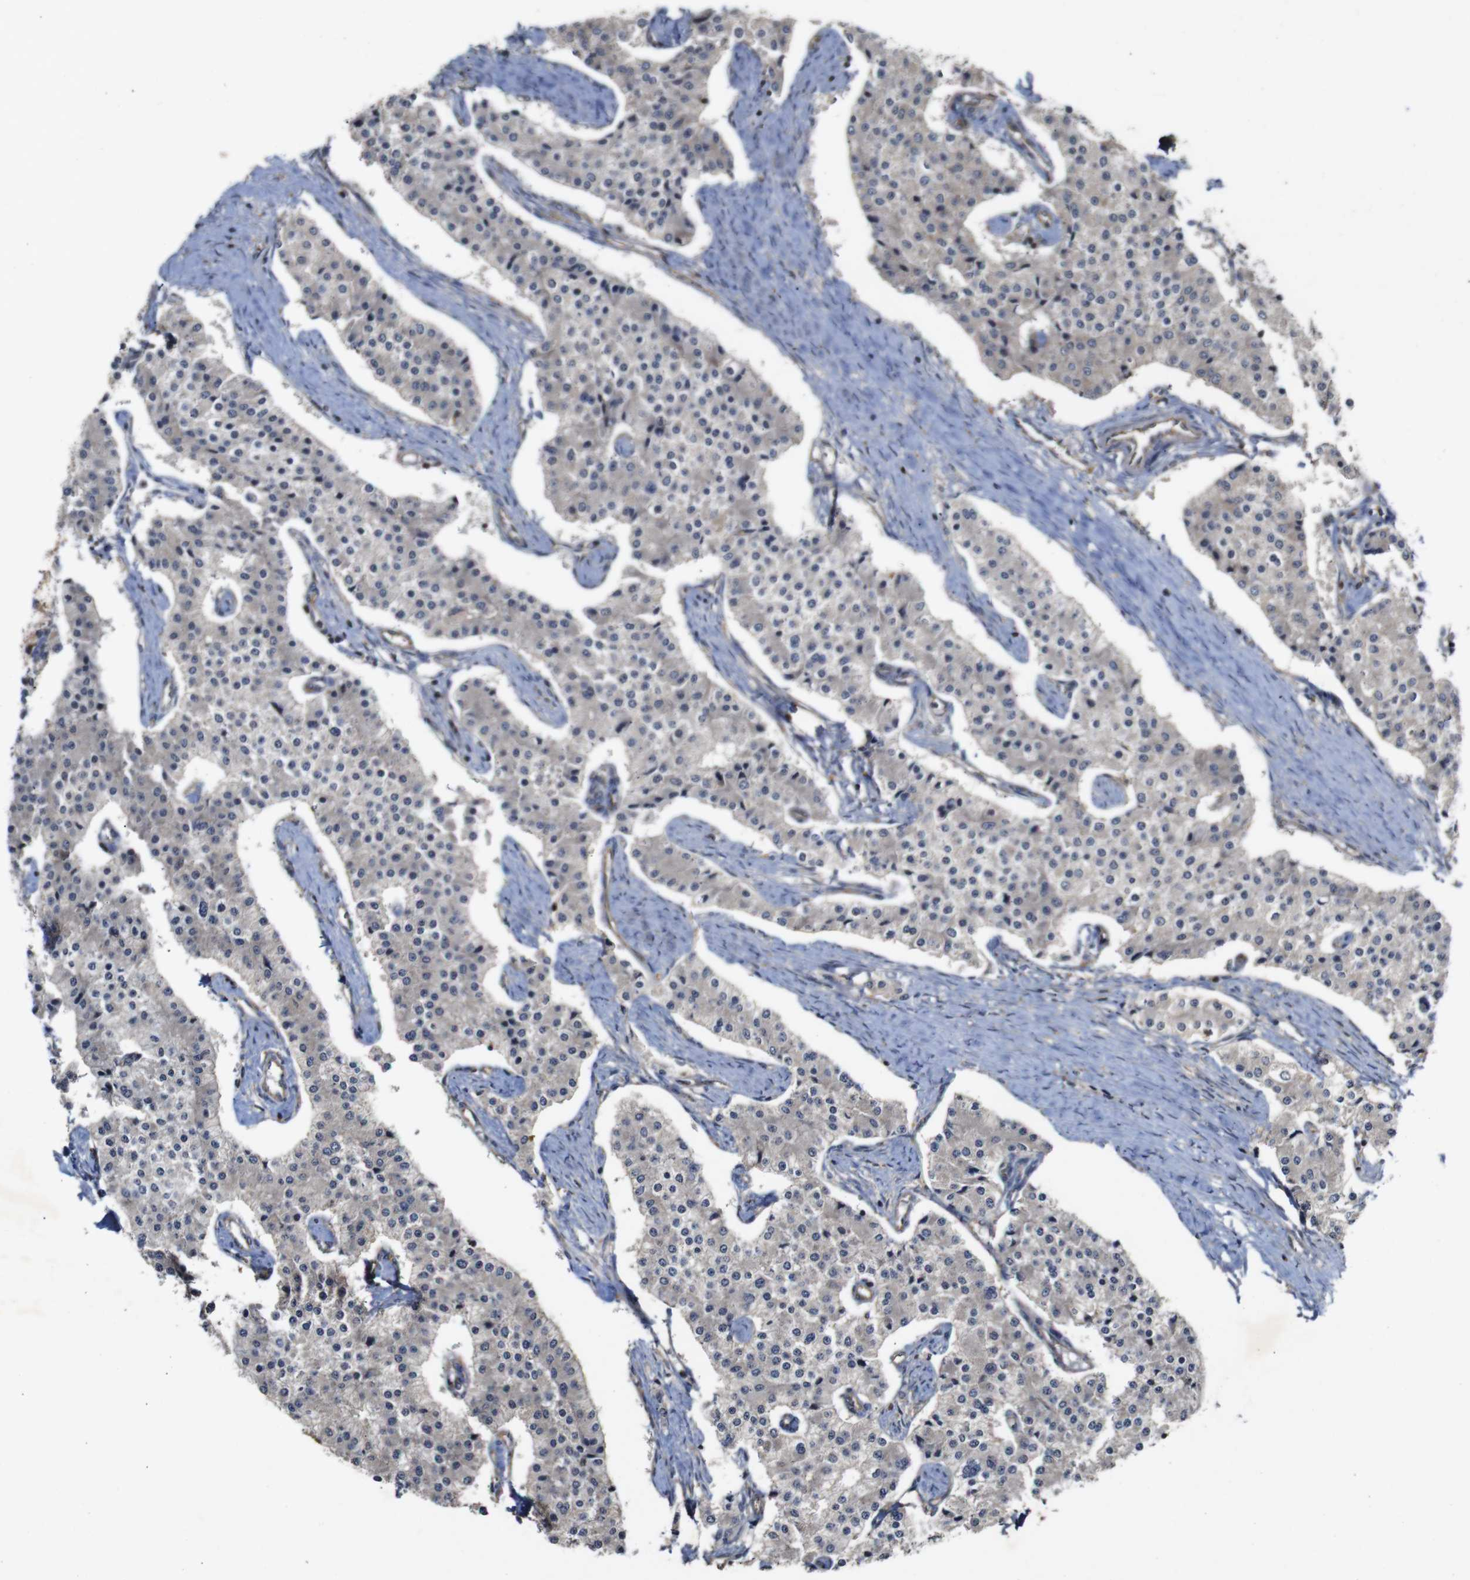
{"staining": {"intensity": "negative", "quantity": "none", "location": "none"}, "tissue": "carcinoid", "cell_type": "Tumor cells", "image_type": "cancer", "snomed": [{"axis": "morphology", "description": "Carcinoid, malignant, NOS"}, {"axis": "topography", "description": "Colon"}], "caption": "There is no significant positivity in tumor cells of carcinoid.", "gene": "NANOS1", "patient": {"sex": "female", "age": 52}}